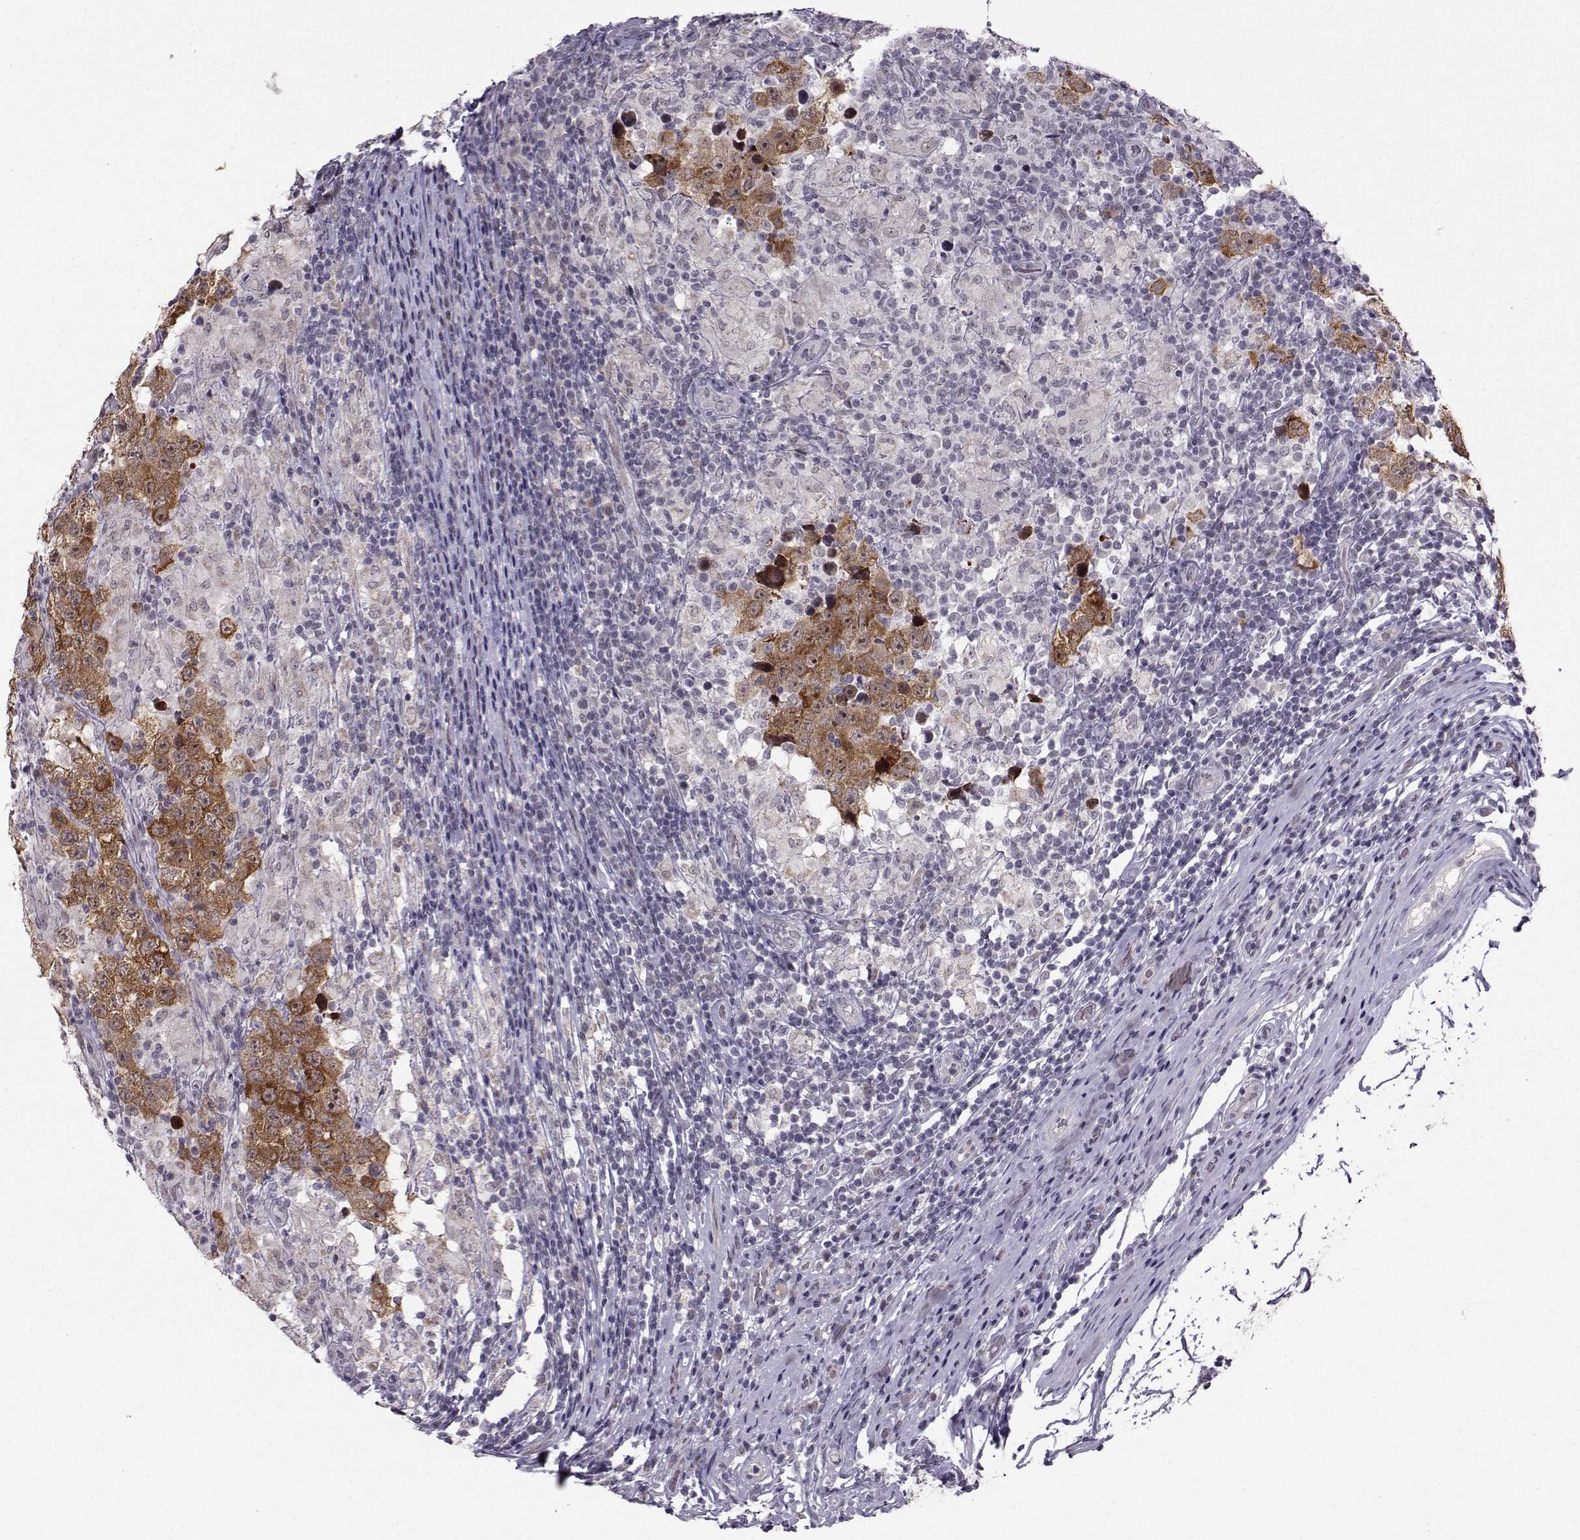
{"staining": {"intensity": "moderate", "quantity": ">75%", "location": "cytoplasmic/membranous"}, "tissue": "testis cancer", "cell_type": "Tumor cells", "image_type": "cancer", "snomed": [{"axis": "morphology", "description": "Seminoma, NOS"}, {"axis": "morphology", "description": "Carcinoma, Embryonal, NOS"}, {"axis": "topography", "description": "Testis"}], "caption": "Tumor cells reveal medium levels of moderate cytoplasmic/membranous positivity in about >75% of cells in human embryonal carcinoma (testis).", "gene": "LIN28A", "patient": {"sex": "male", "age": 41}}